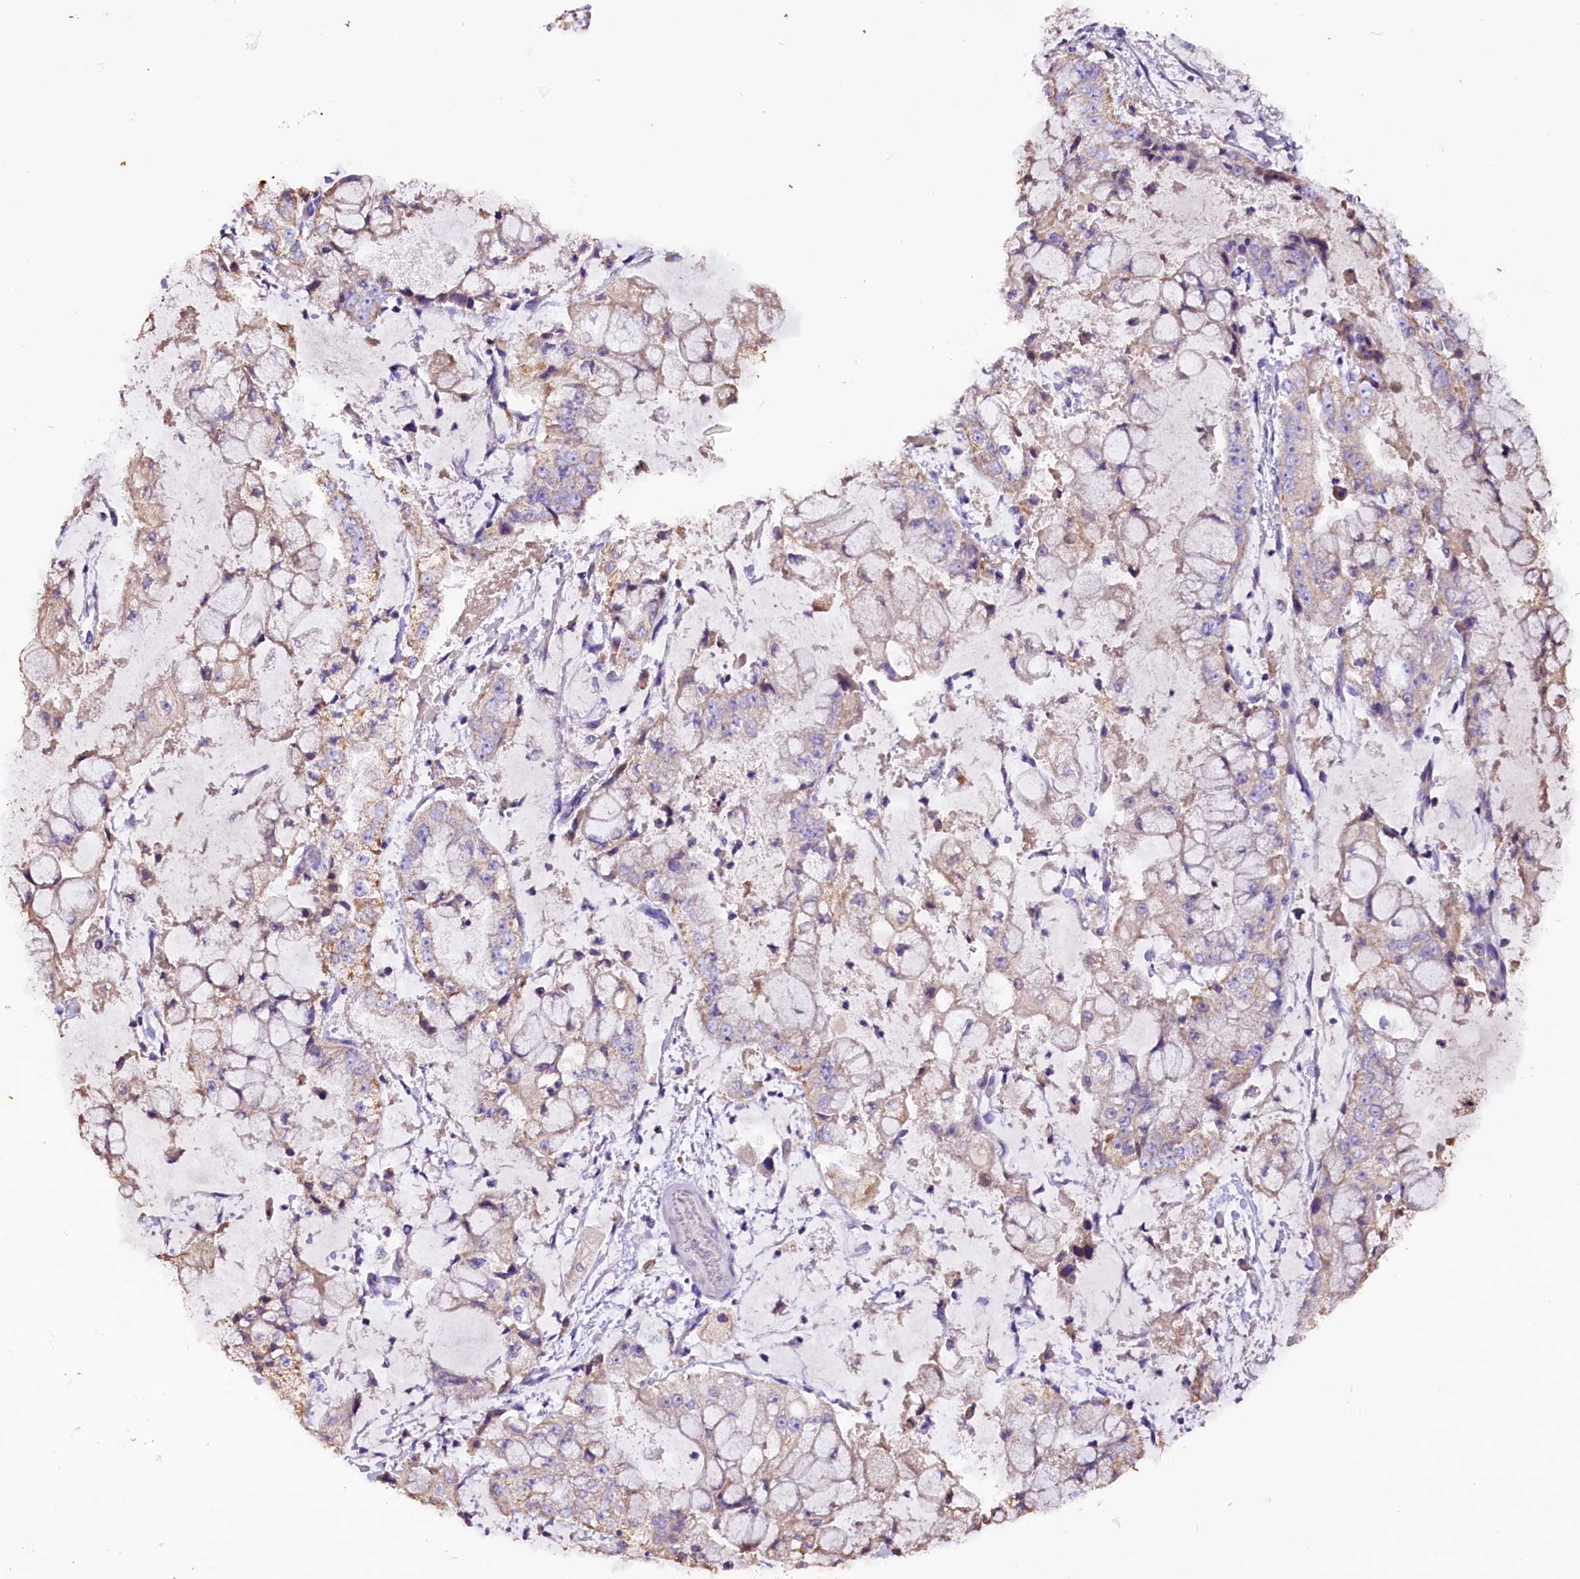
{"staining": {"intensity": "weak", "quantity": "<25%", "location": "cytoplasmic/membranous"}, "tissue": "stomach cancer", "cell_type": "Tumor cells", "image_type": "cancer", "snomed": [{"axis": "morphology", "description": "Adenocarcinoma, NOS"}, {"axis": "topography", "description": "Stomach"}], "caption": "Stomach cancer was stained to show a protein in brown. There is no significant expression in tumor cells.", "gene": "SIX5", "patient": {"sex": "male", "age": 76}}